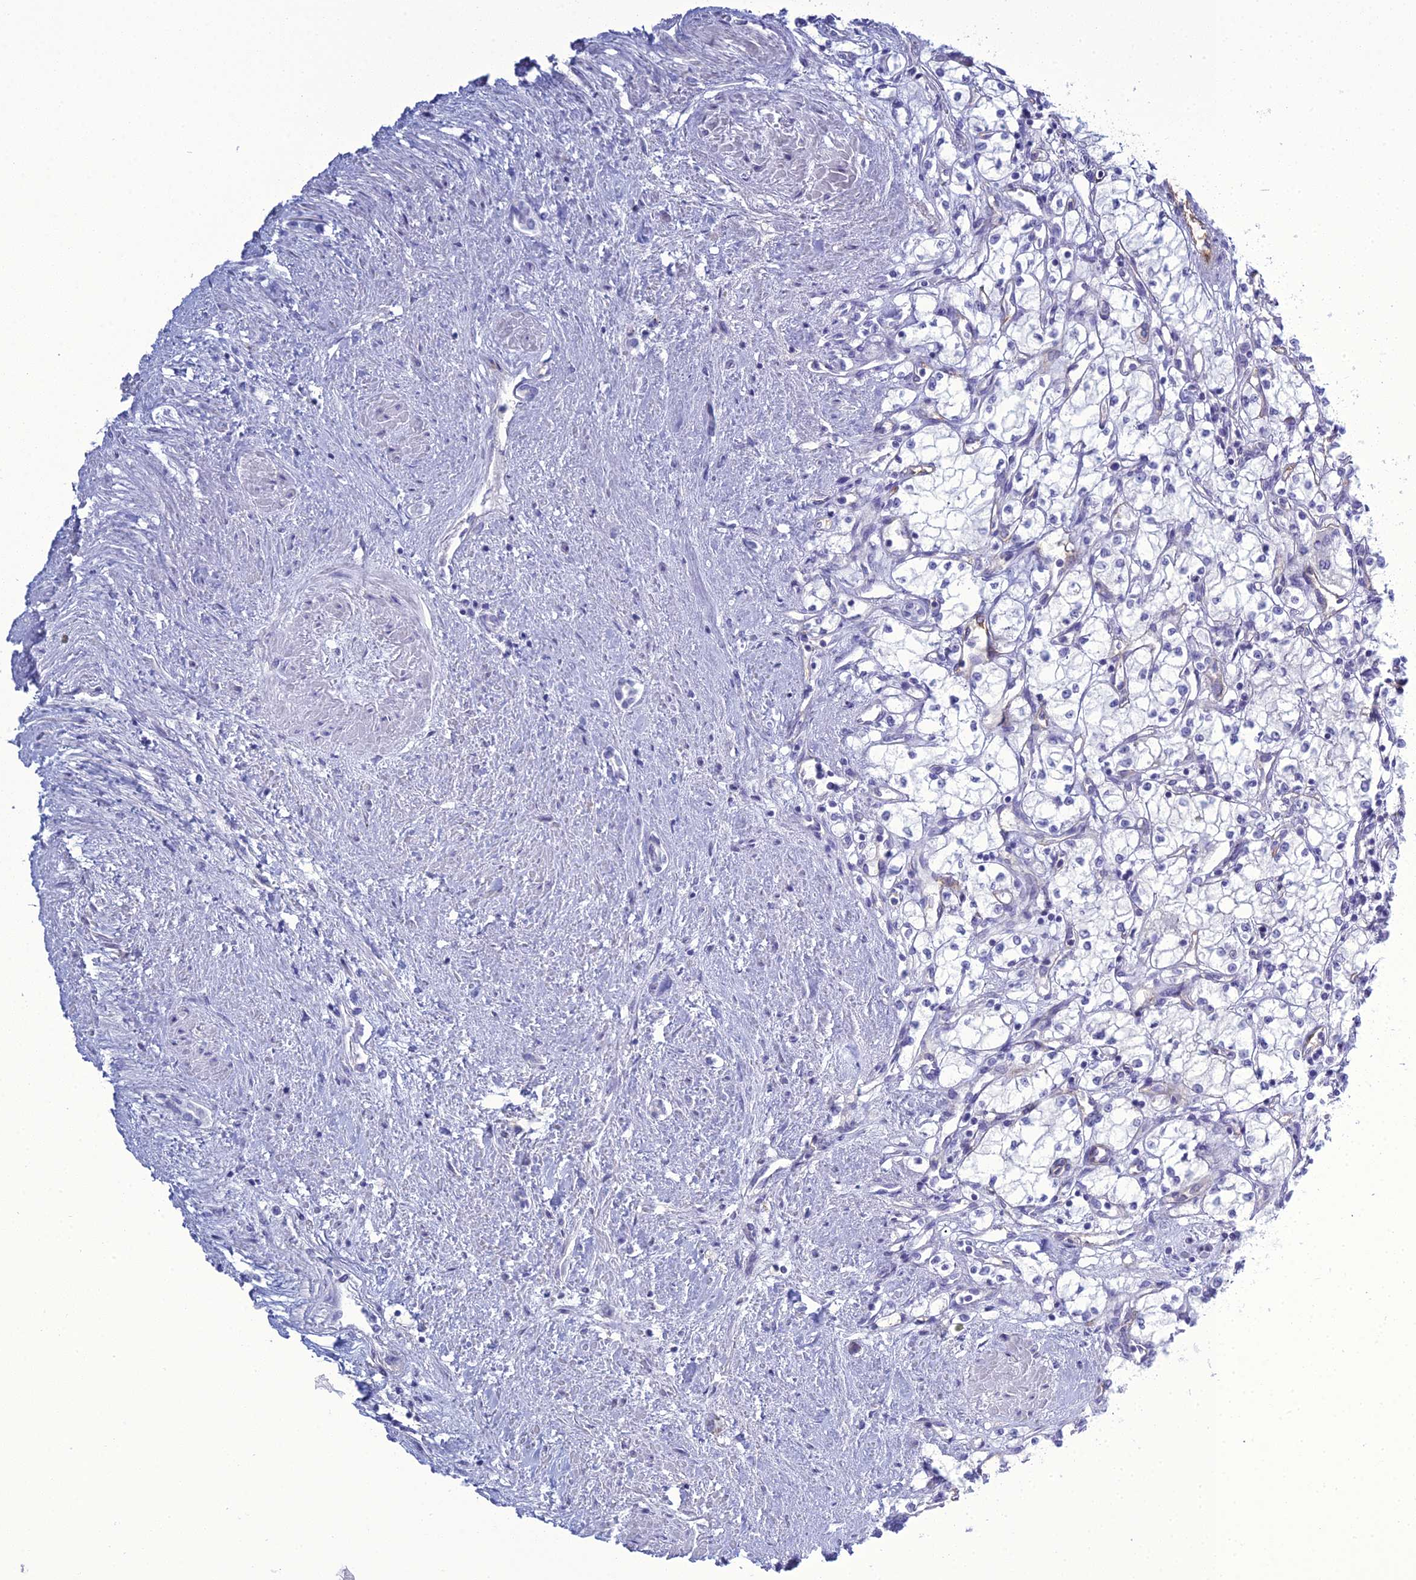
{"staining": {"intensity": "negative", "quantity": "none", "location": "none"}, "tissue": "renal cancer", "cell_type": "Tumor cells", "image_type": "cancer", "snomed": [{"axis": "morphology", "description": "Adenocarcinoma, NOS"}, {"axis": "topography", "description": "Kidney"}], "caption": "This micrograph is of adenocarcinoma (renal) stained with immunohistochemistry (IHC) to label a protein in brown with the nuclei are counter-stained blue. There is no expression in tumor cells.", "gene": "ACE", "patient": {"sex": "male", "age": 59}}